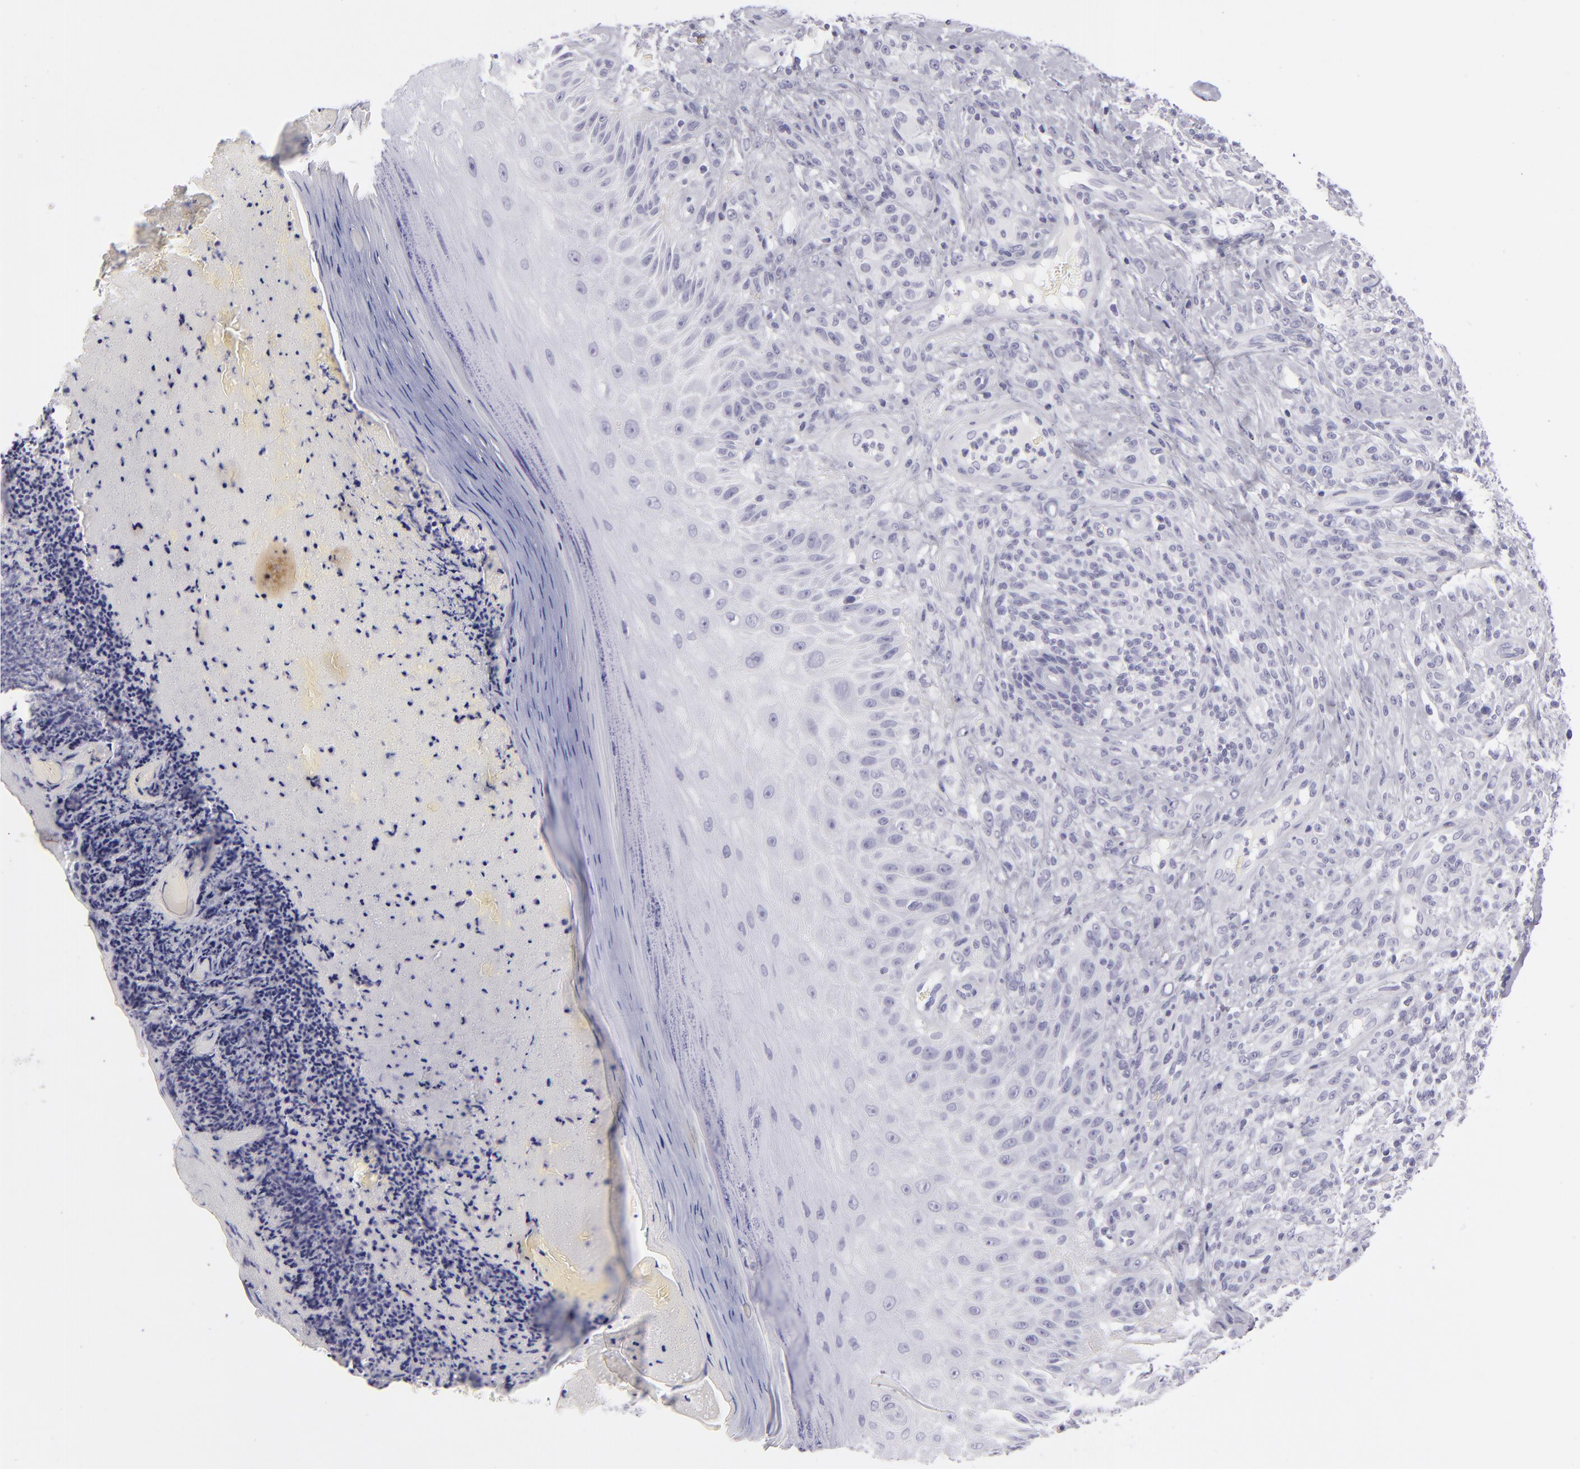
{"staining": {"intensity": "negative", "quantity": "none", "location": "none"}, "tissue": "melanoma", "cell_type": "Tumor cells", "image_type": "cancer", "snomed": [{"axis": "morphology", "description": "Malignant melanoma, NOS"}, {"axis": "topography", "description": "Skin"}], "caption": "High magnification brightfield microscopy of melanoma stained with DAB (brown) and counterstained with hematoxylin (blue): tumor cells show no significant positivity.", "gene": "VIL1", "patient": {"sex": "male", "age": 57}}